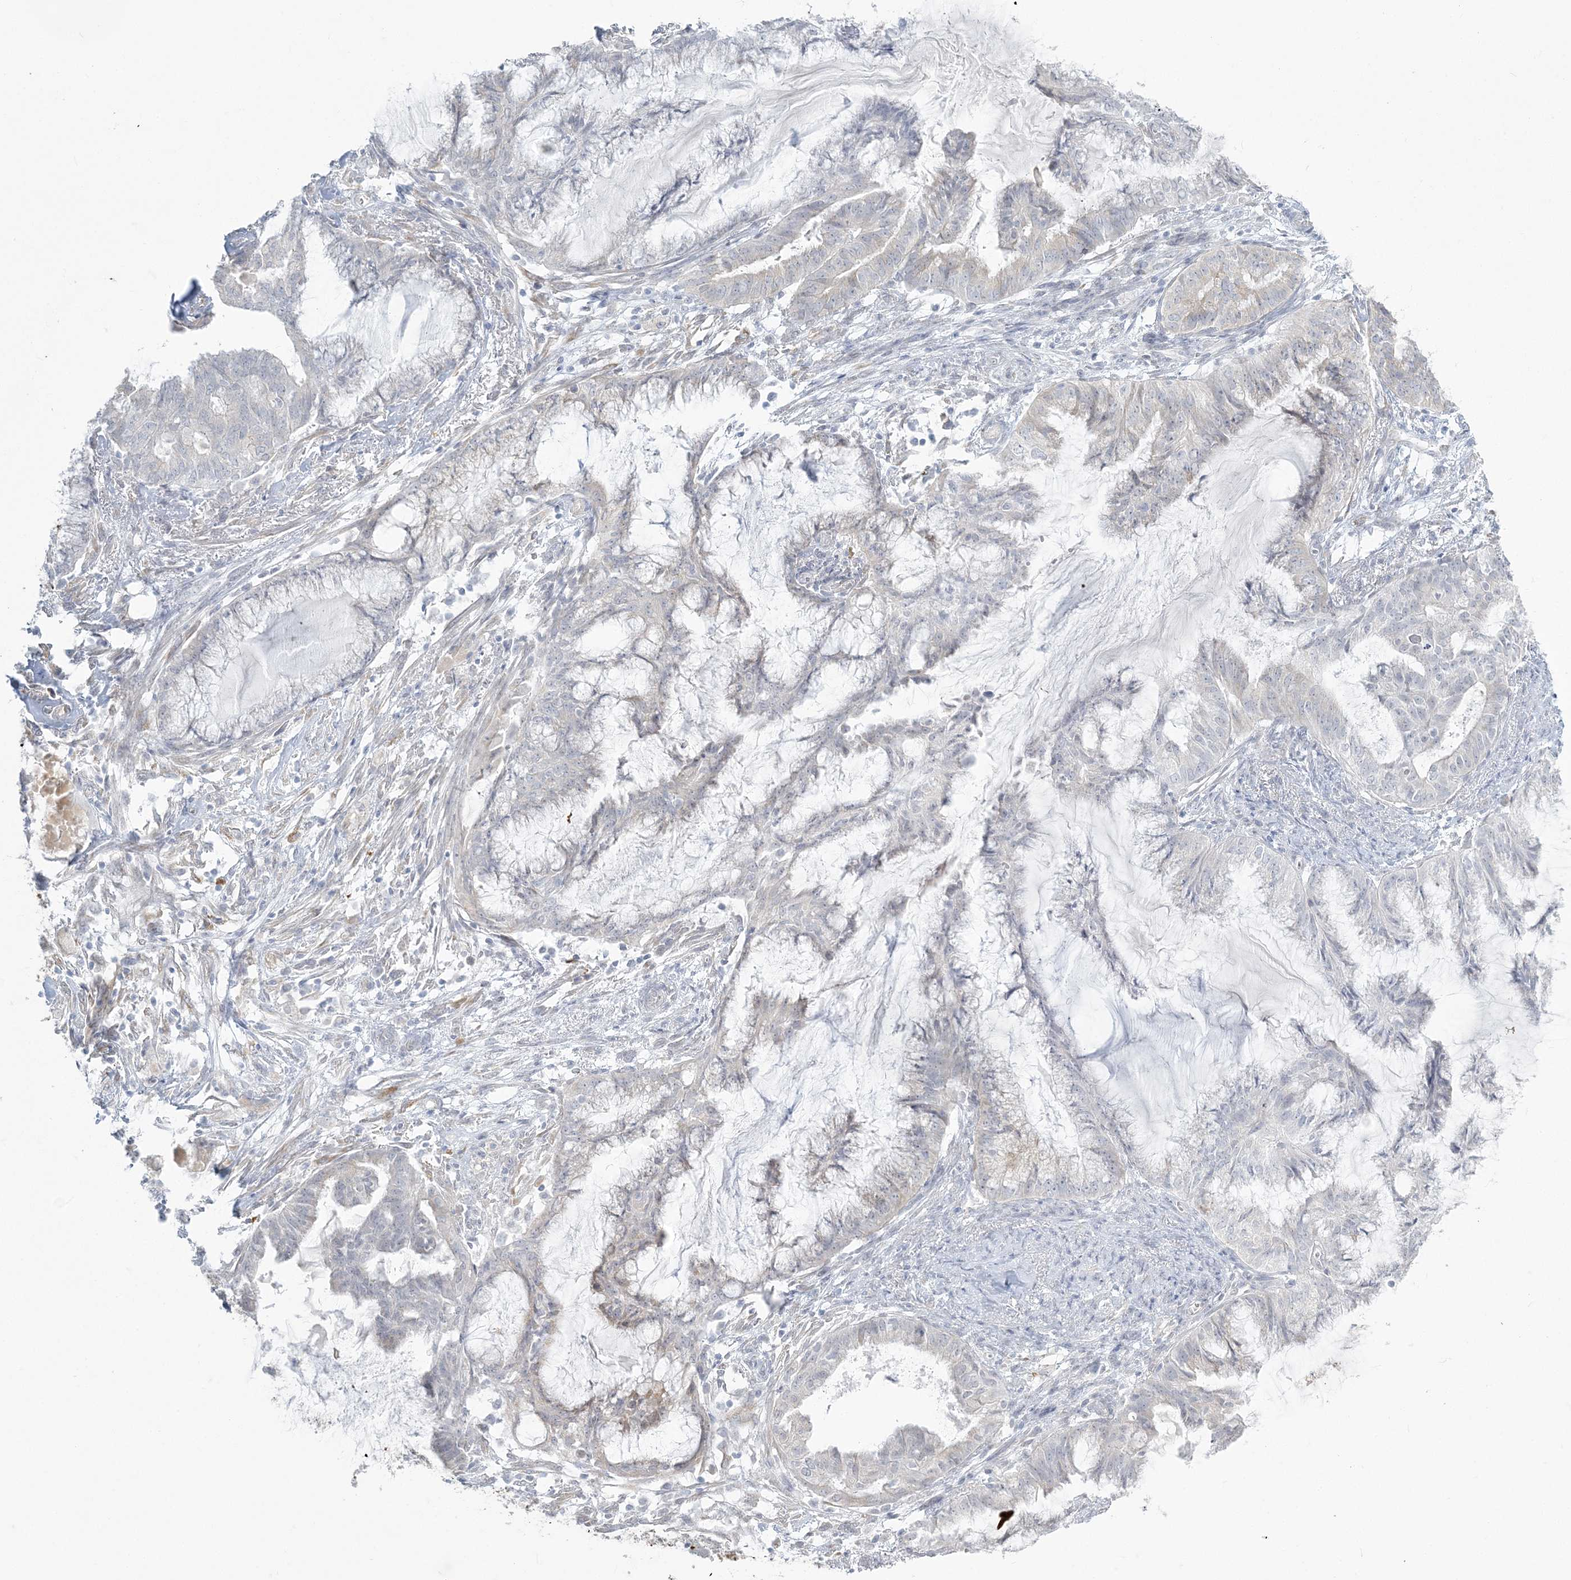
{"staining": {"intensity": "weak", "quantity": "<25%", "location": "cytoplasmic/membranous"}, "tissue": "endometrial cancer", "cell_type": "Tumor cells", "image_type": "cancer", "snomed": [{"axis": "morphology", "description": "Adenocarcinoma, NOS"}, {"axis": "topography", "description": "Endometrium"}], "caption": "Immunohistochemical staining of human adenocarcinoma (endometrial) shows no significant staining in tumor cells.", "gene": "ZC3H6", "patient": {"sex": "female", "age": 86}}